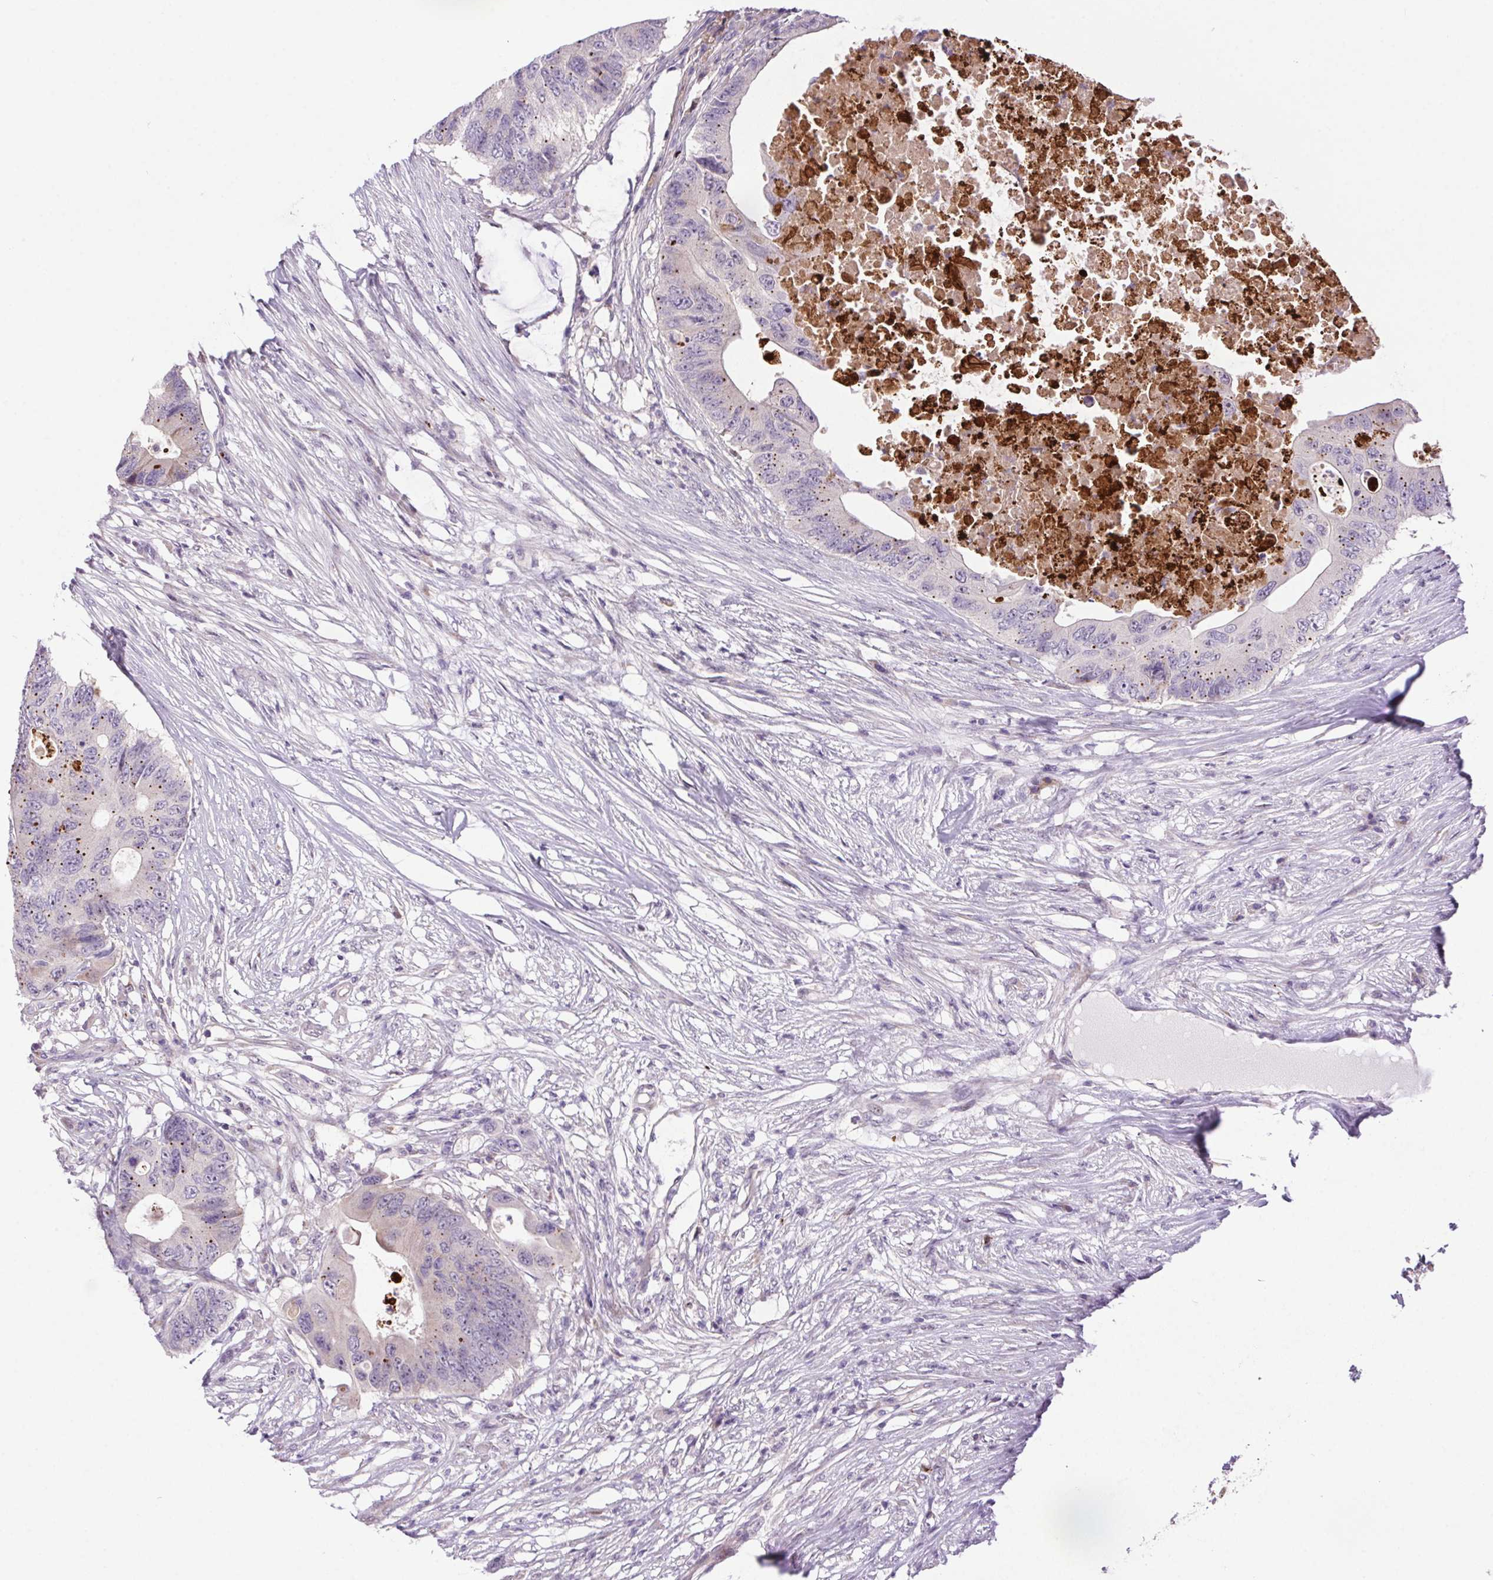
{"staining": {"intensity": "moderate", "quantity": "<25%", "location": "cytoplasmic/membranous"}, "tissue": "colorectal cancer", "cell_type": "Tumor cells", "image_type": "cancer", "snomed": [{"axis": "morphology", "description": "Adenocarcinoma, NOS"}, {"axis": "topography", "description": "Colon"}], "caption": "Tumor cells display moderate cytoplasmic/membranous positivity in about <25% of cells in colorectal cancer (adenocarcinoma).", "gene": "LRRTM1", "patient": {"sex": "male", "age": 71}}